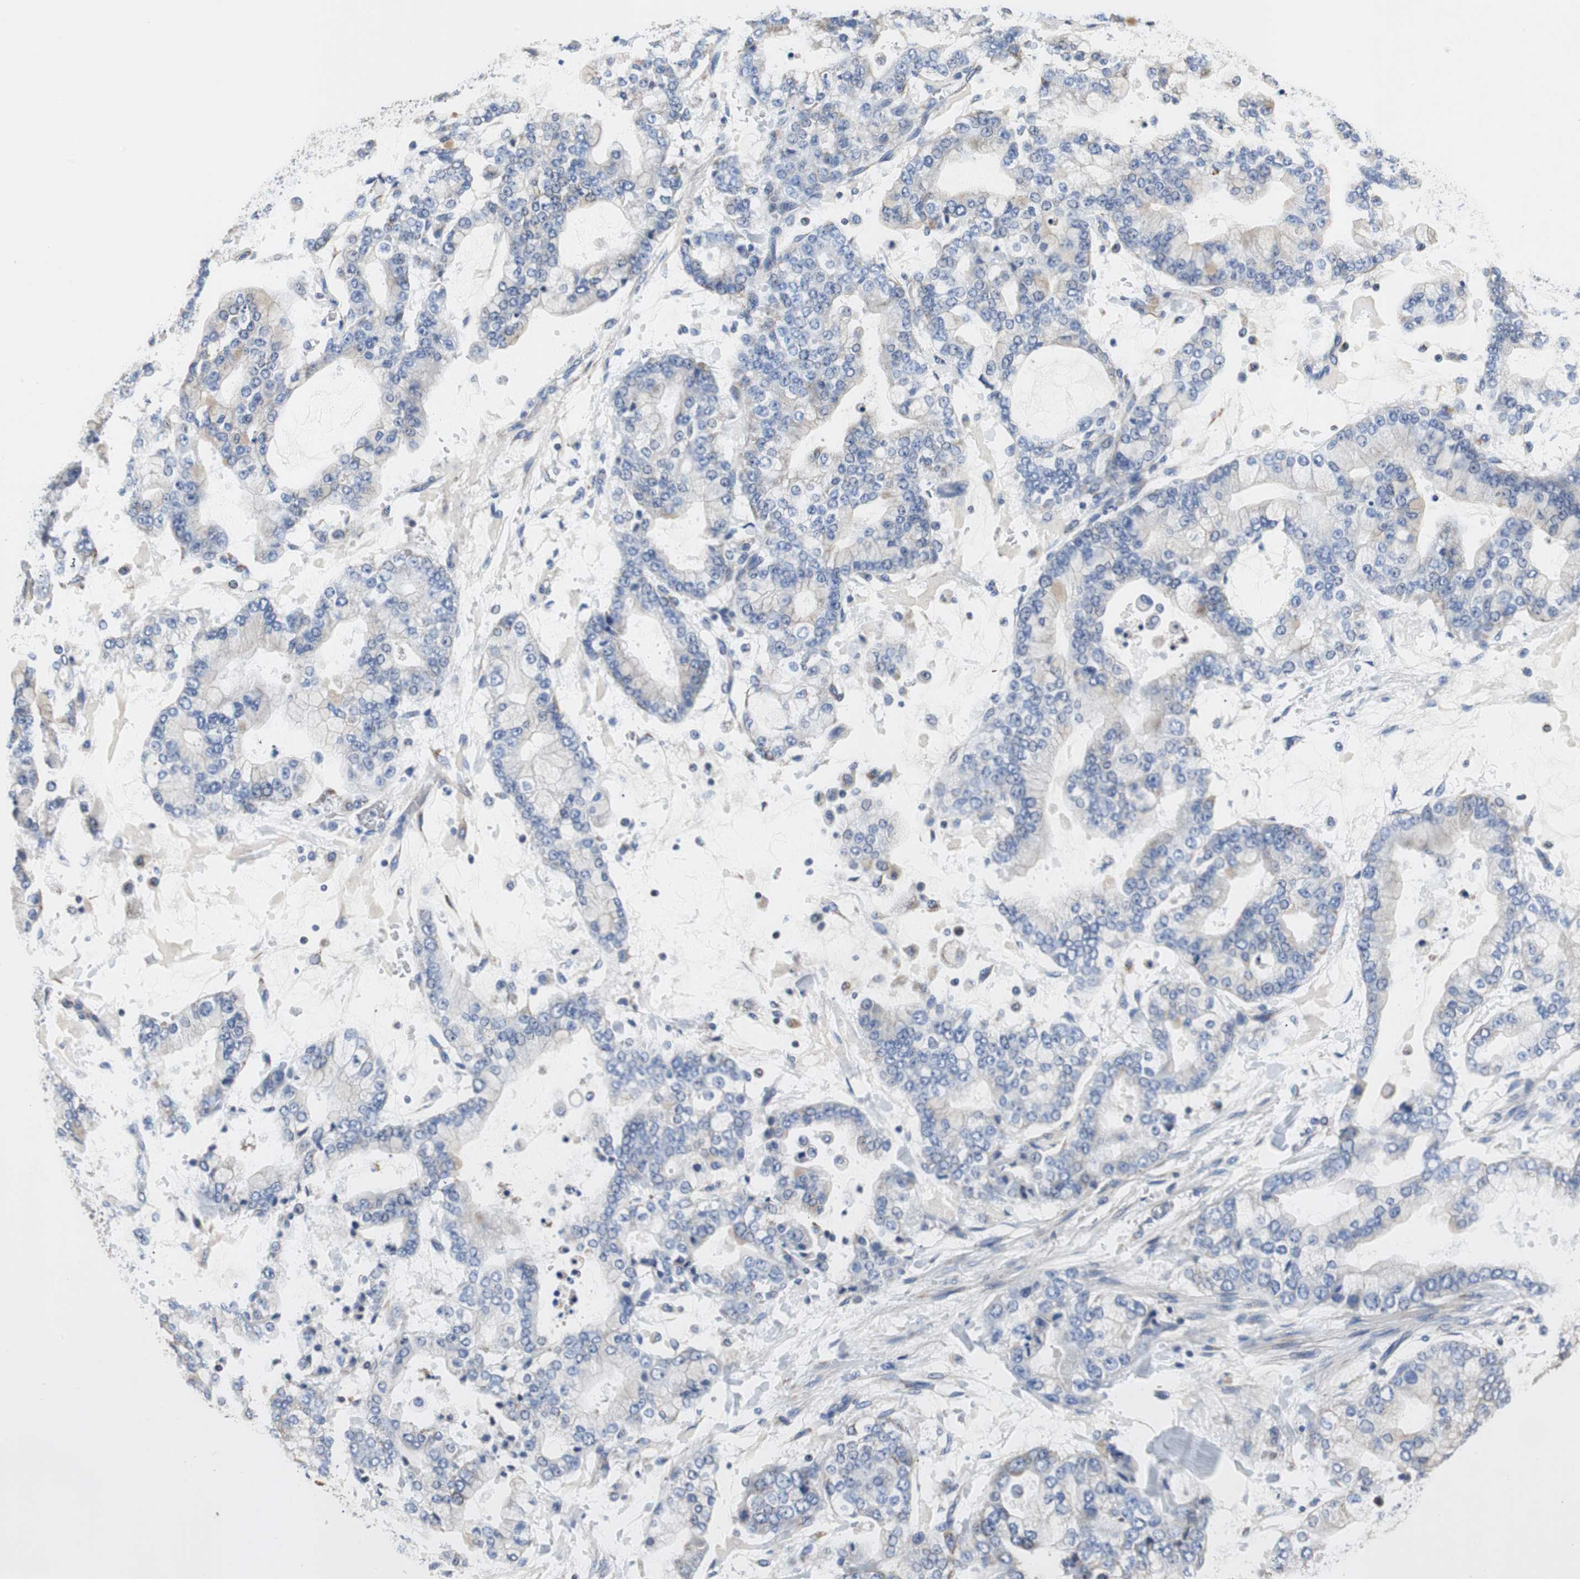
{"staining": {"intensity": "negative", "quantity": "none", "location": "none"}, "tissue": "stomach cancer", "cell_type": "Tumor cells", "image_type": "cancer", "snomed": [{"axis": "morphology", "description": "Adenocarcinoma, NOS"}, {"axis": "topography", "description": "Stomach"}], "caption": "Tumor cells show no significant expression in stomach adenocarcinoma.", "gene": "PCK1", "patient": {"sex": "male", "age": 76}}